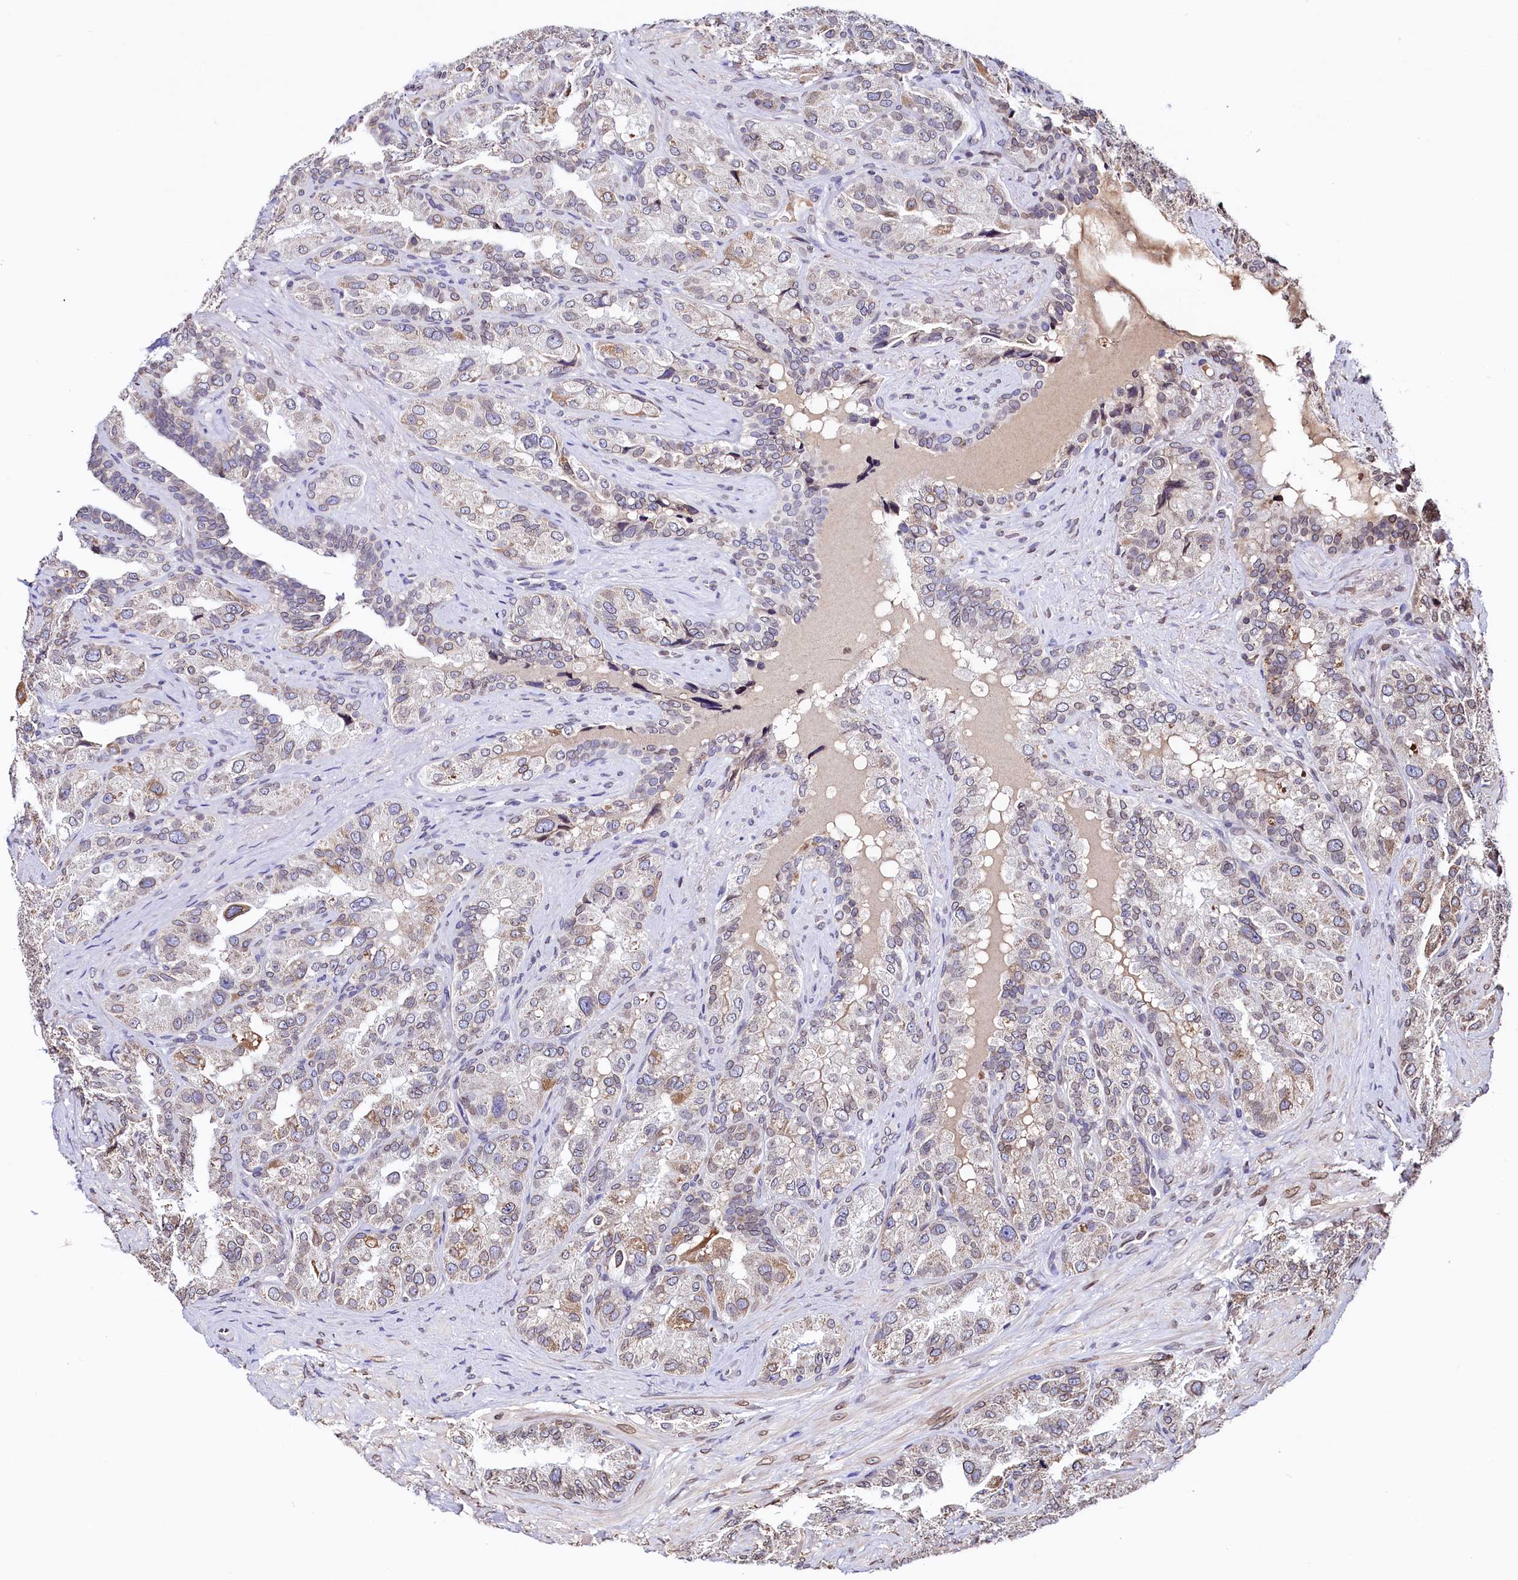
{"staining": {"intensity": "weak", "quantity": "25%-75%", "location": "cytoplasmic/membranous,nuclear"}, "tissue": "seminal vesicle", "cell_type": "Glandular cells", "image_type": "normal", "snomed": [{"axis": "morphology", "description": "Normal tissue, NOS"}, {"axis": "topography", "description": "Seminal veicle"}, {"axis": "topography", "description": "Peripheral nerve tissue"}], "caption": "IHC micrograph of normal seminal vesicle: seminal vesicle stained using immunohistochemistry (IHC) shows low levels of weak protein expression localized specifically in the cytoplasmic/membranous,nuclear of glandular cells, appearing as a cytoplasmic/membranous,nuclear brown color.", "gene": "HAND1", "patient": {"sex": "male", "age": 67}}